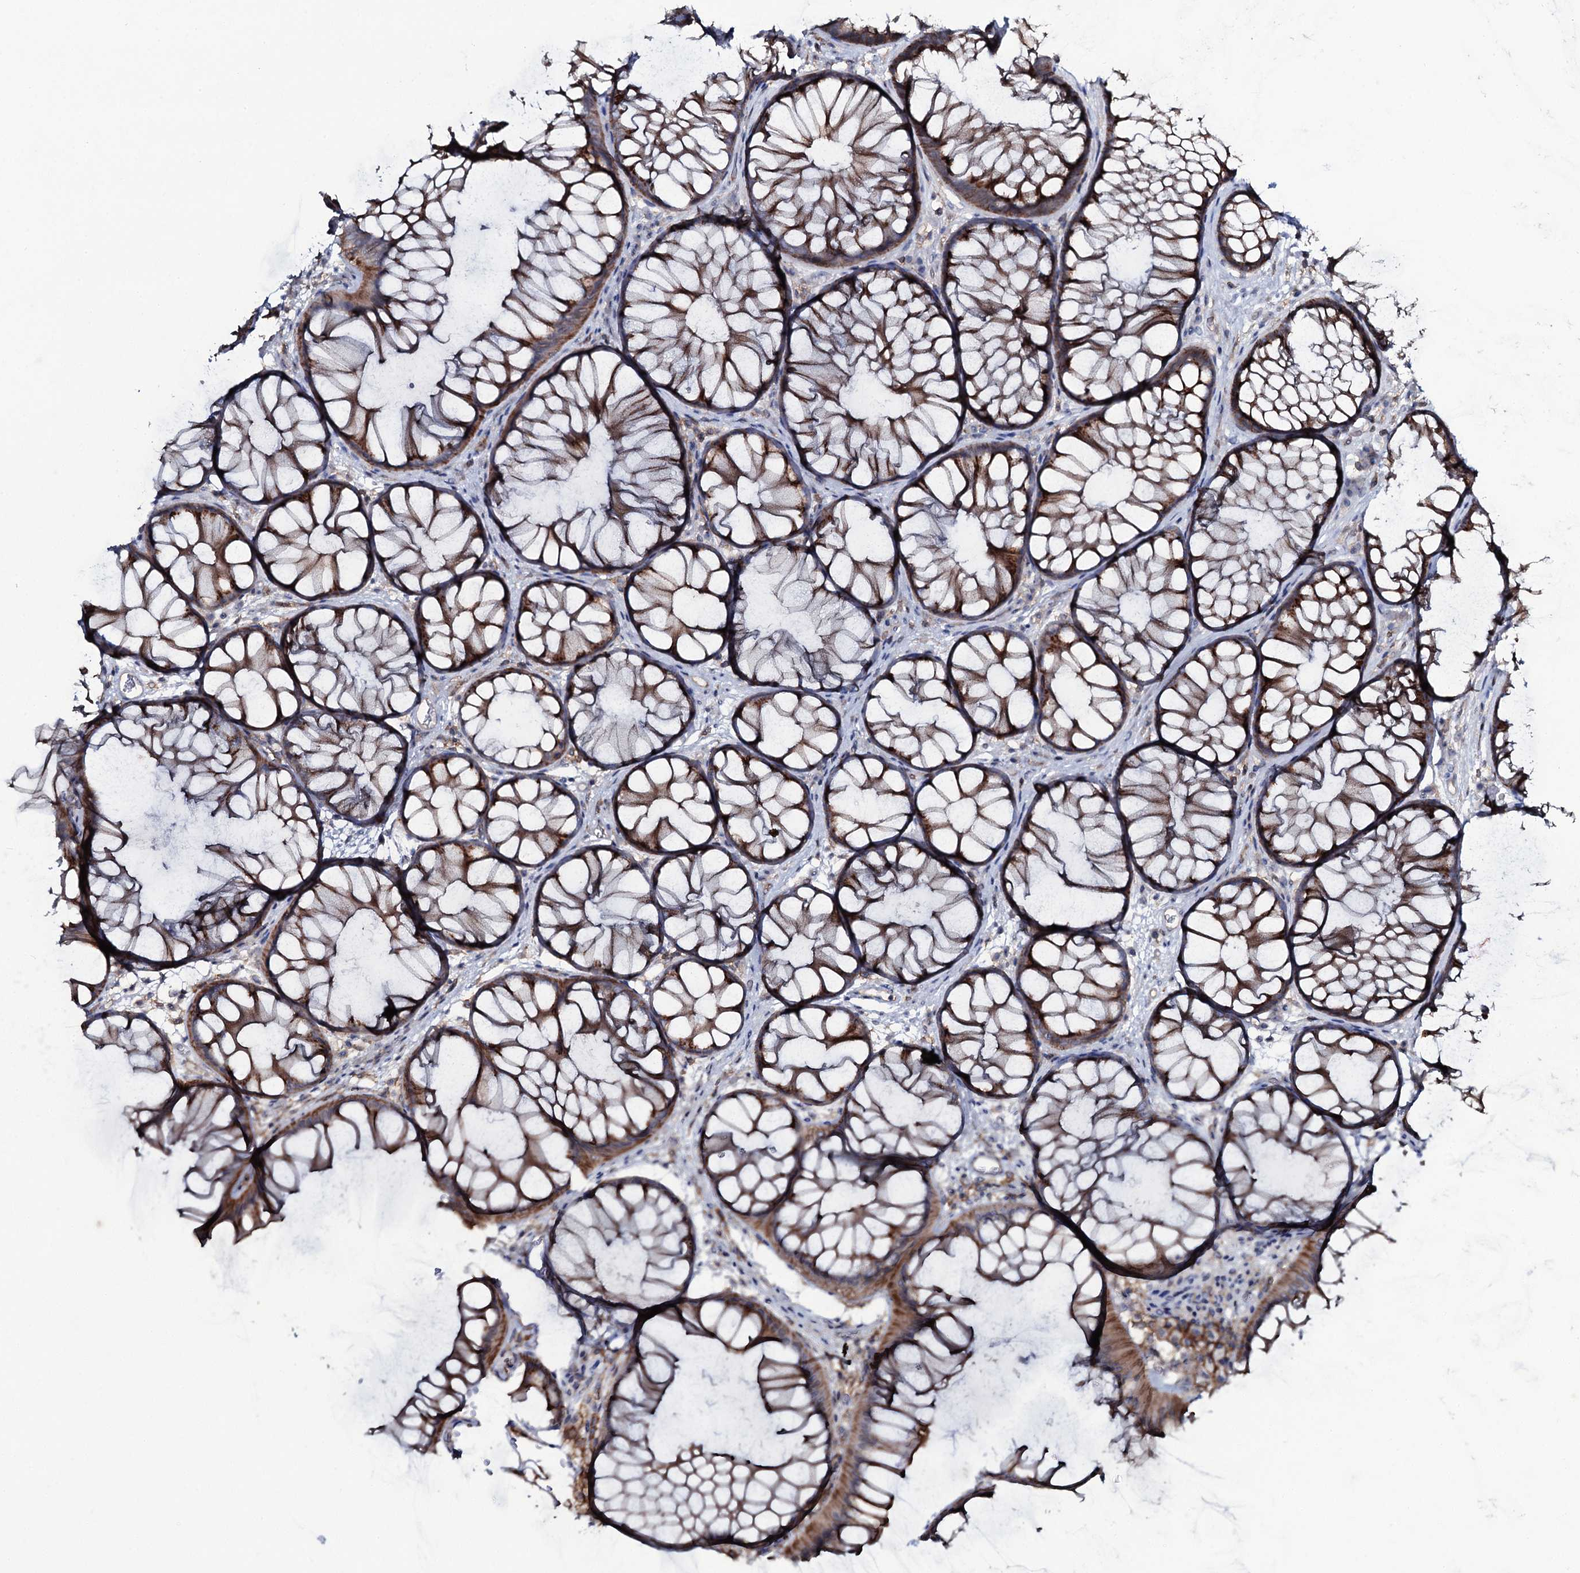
{"staining": {"intensity": "negative", "quantity": "none", "location": "none"}, "tissue": "colon", "cell_type": "Endothelial cells", "image_type": "normal", "snomed": [{"axis": "morphology", "description": "Normal tissue, NOS"}, {"axis": "topography", "description": "Colon"}], "caption": "Immunohistochemistry (IHC) micrograph of normal human colon stained for a protein (brown), which displays no staining in endothelial cells. (Stains: DAB immunohistochemistry with hematoxylin counter stain, Microscopy: brightfield microscopy at high magnification).", "gene": "SNAP23", "patient": {"sex": "female", "age": 82}}